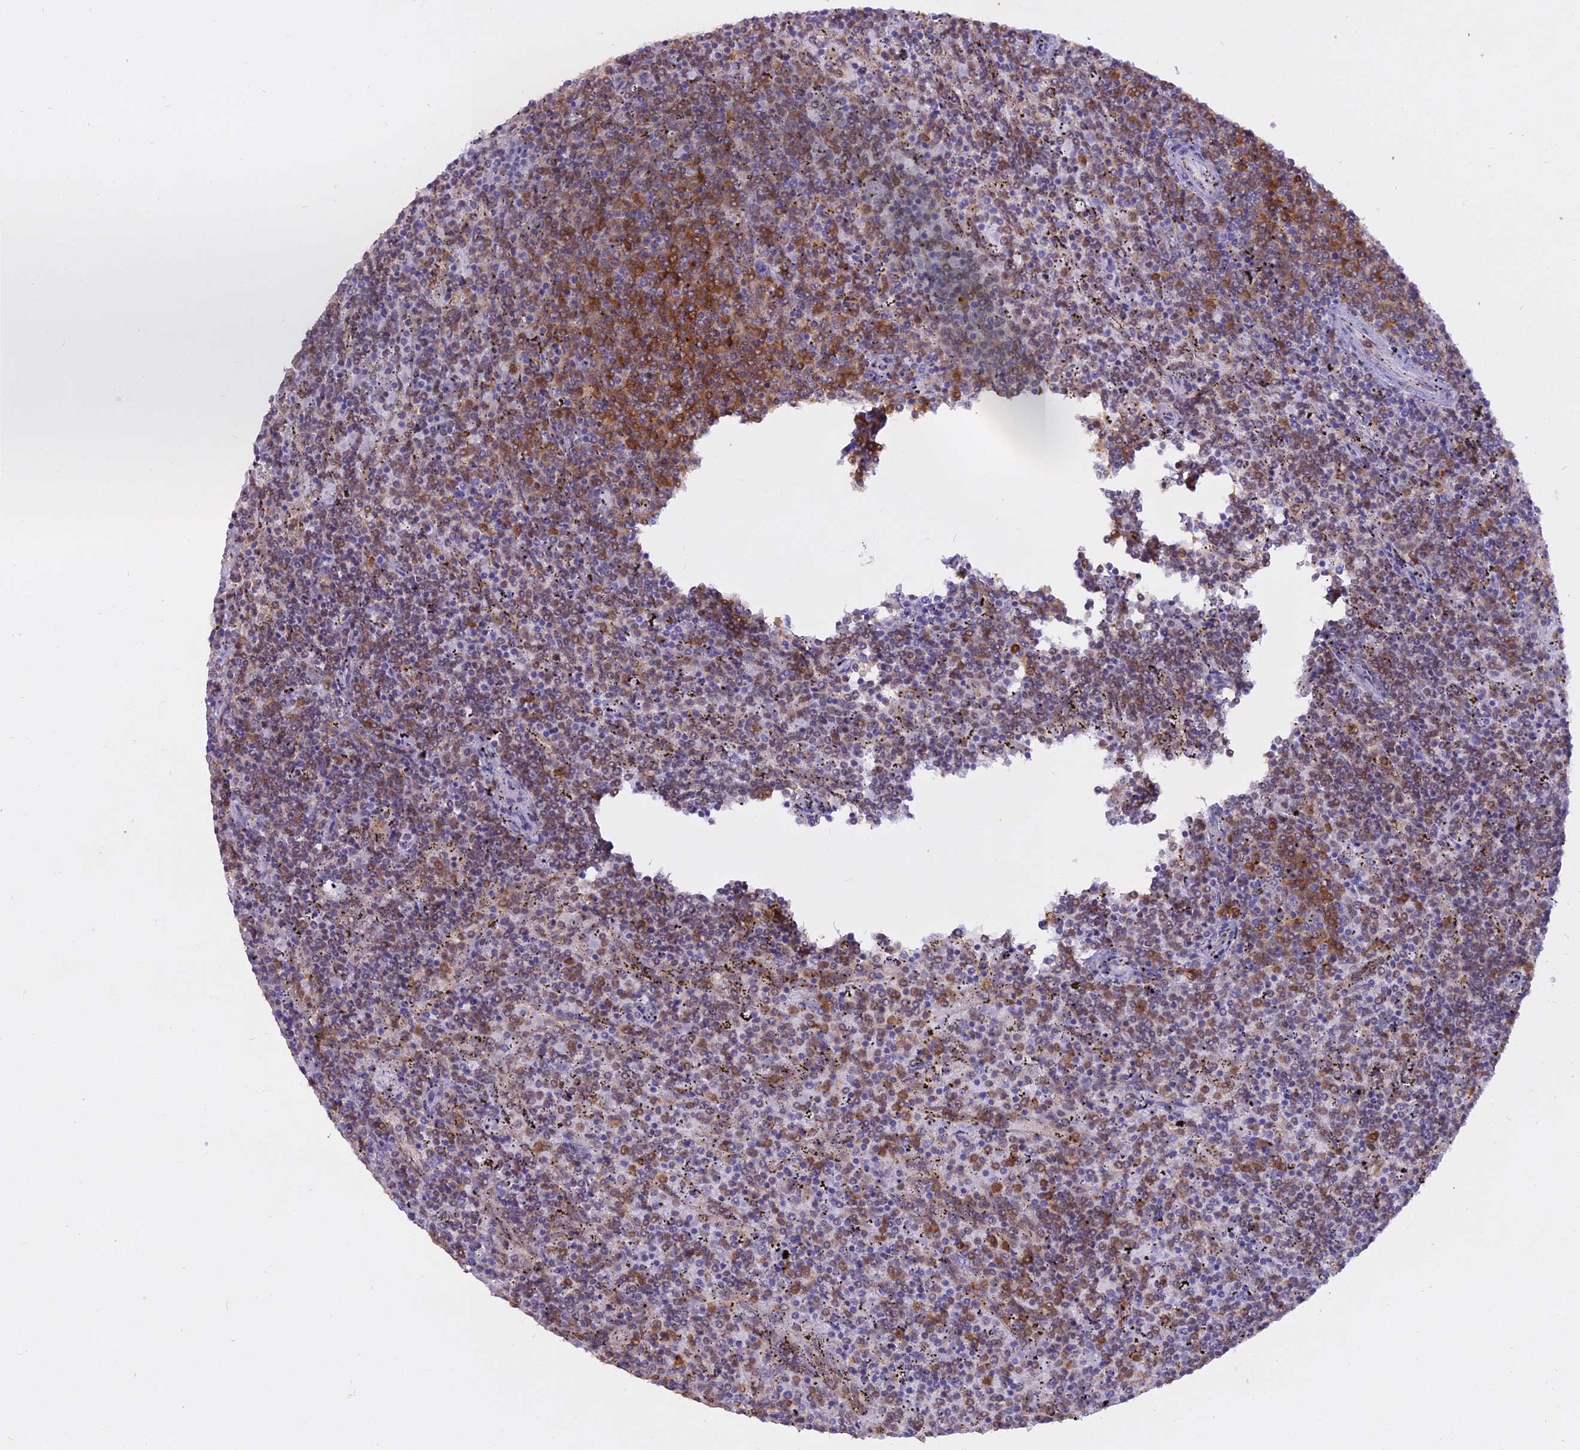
{"staining": {"intensity": "moderate", "quantity": "25%-75%", "location": "cytoplasmic/membranous"}, "tissue": "lymphoma", "cell_type": "Tumor cells", "image_type": "cancer", "snomed": [{"axis": "morphology", "description": "Malignant lymphoma, non-Hodgkin's type, Low grade"}, {"axis": "topography", "description": "Spleen"}], "caption": "Malignant lymphoma, non-Hodgkin's type (low-grade) tissue displays moderate cytoplasmic/membranous positivity in about 25%-75% of tumor cells, visualized by immunohistochemistry.", "gene": "BLNK", "patient": {"sex": "female", "age": 50}}